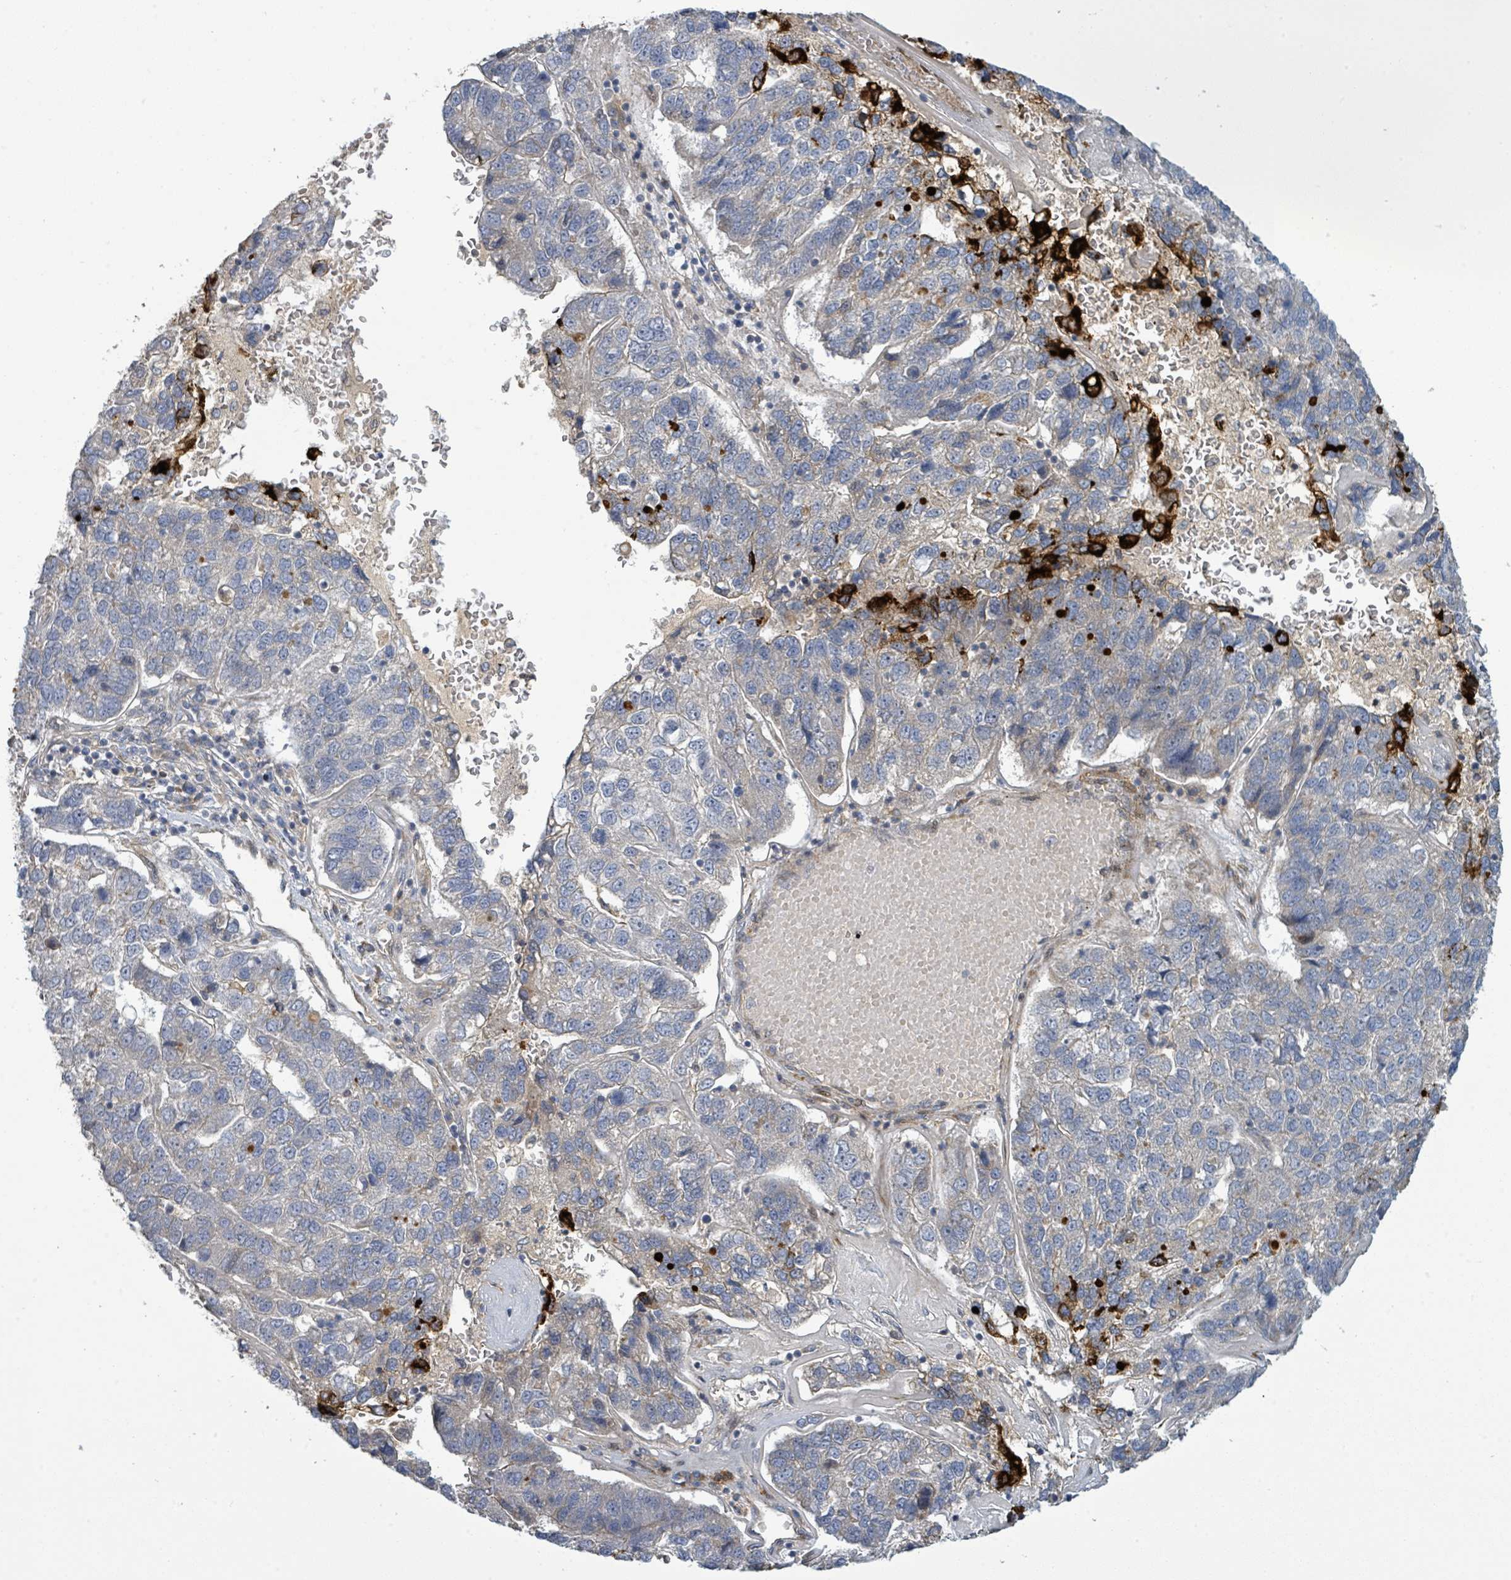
{"staining": {"intensity": "negative", "quantity": "none", "location": "none"}, "tissue": "pancreatic cancer", "cell_type": "Tumor cells", "image_type": "cancer", "snomed": [{"axis": "morphology", "description": "Adenocarcinoma, NOS"}, {"axis": "topography", "description": "Pancreas"}], "caption": "A high-resolution histopathology image shows IHC staining of adenocarcinoma (pancreatic), which displays no significant expression in tumor cells. (DAB (3,3'-diaminobenzidine) immunohistochemistry, high magnification).", "gene": "CFAP210", "patient": {"sex": "female", "age": 61}}